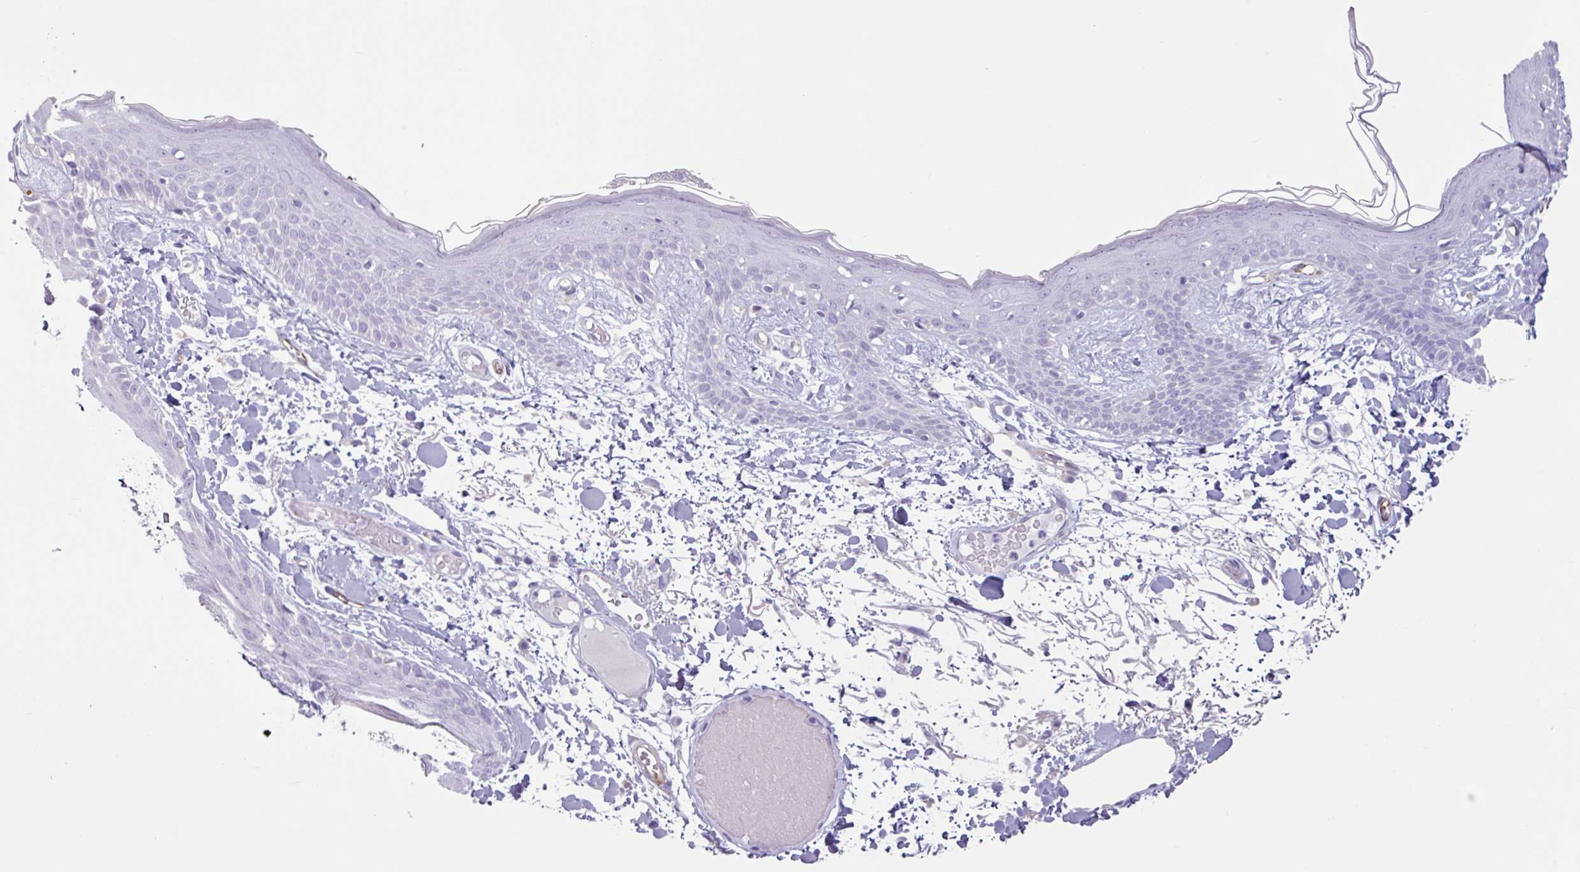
{"staining": {"intensity": "negative", "quantity": "none", "location": "none"}, "tissue": "skin", "cell_type": "Fibroblasts", "image_type": "normal", "snomed": [{"axis": "morphology", "description": "Normal tissue, NOS"}, {"axis": "topography", "description": "Skin"}], "caption": "Immunohistochemistry (IHC) of normal skin displays no expression in fibroblasts.", "gene": "BTD", "patient": {"sex": "male", "age": 79}}